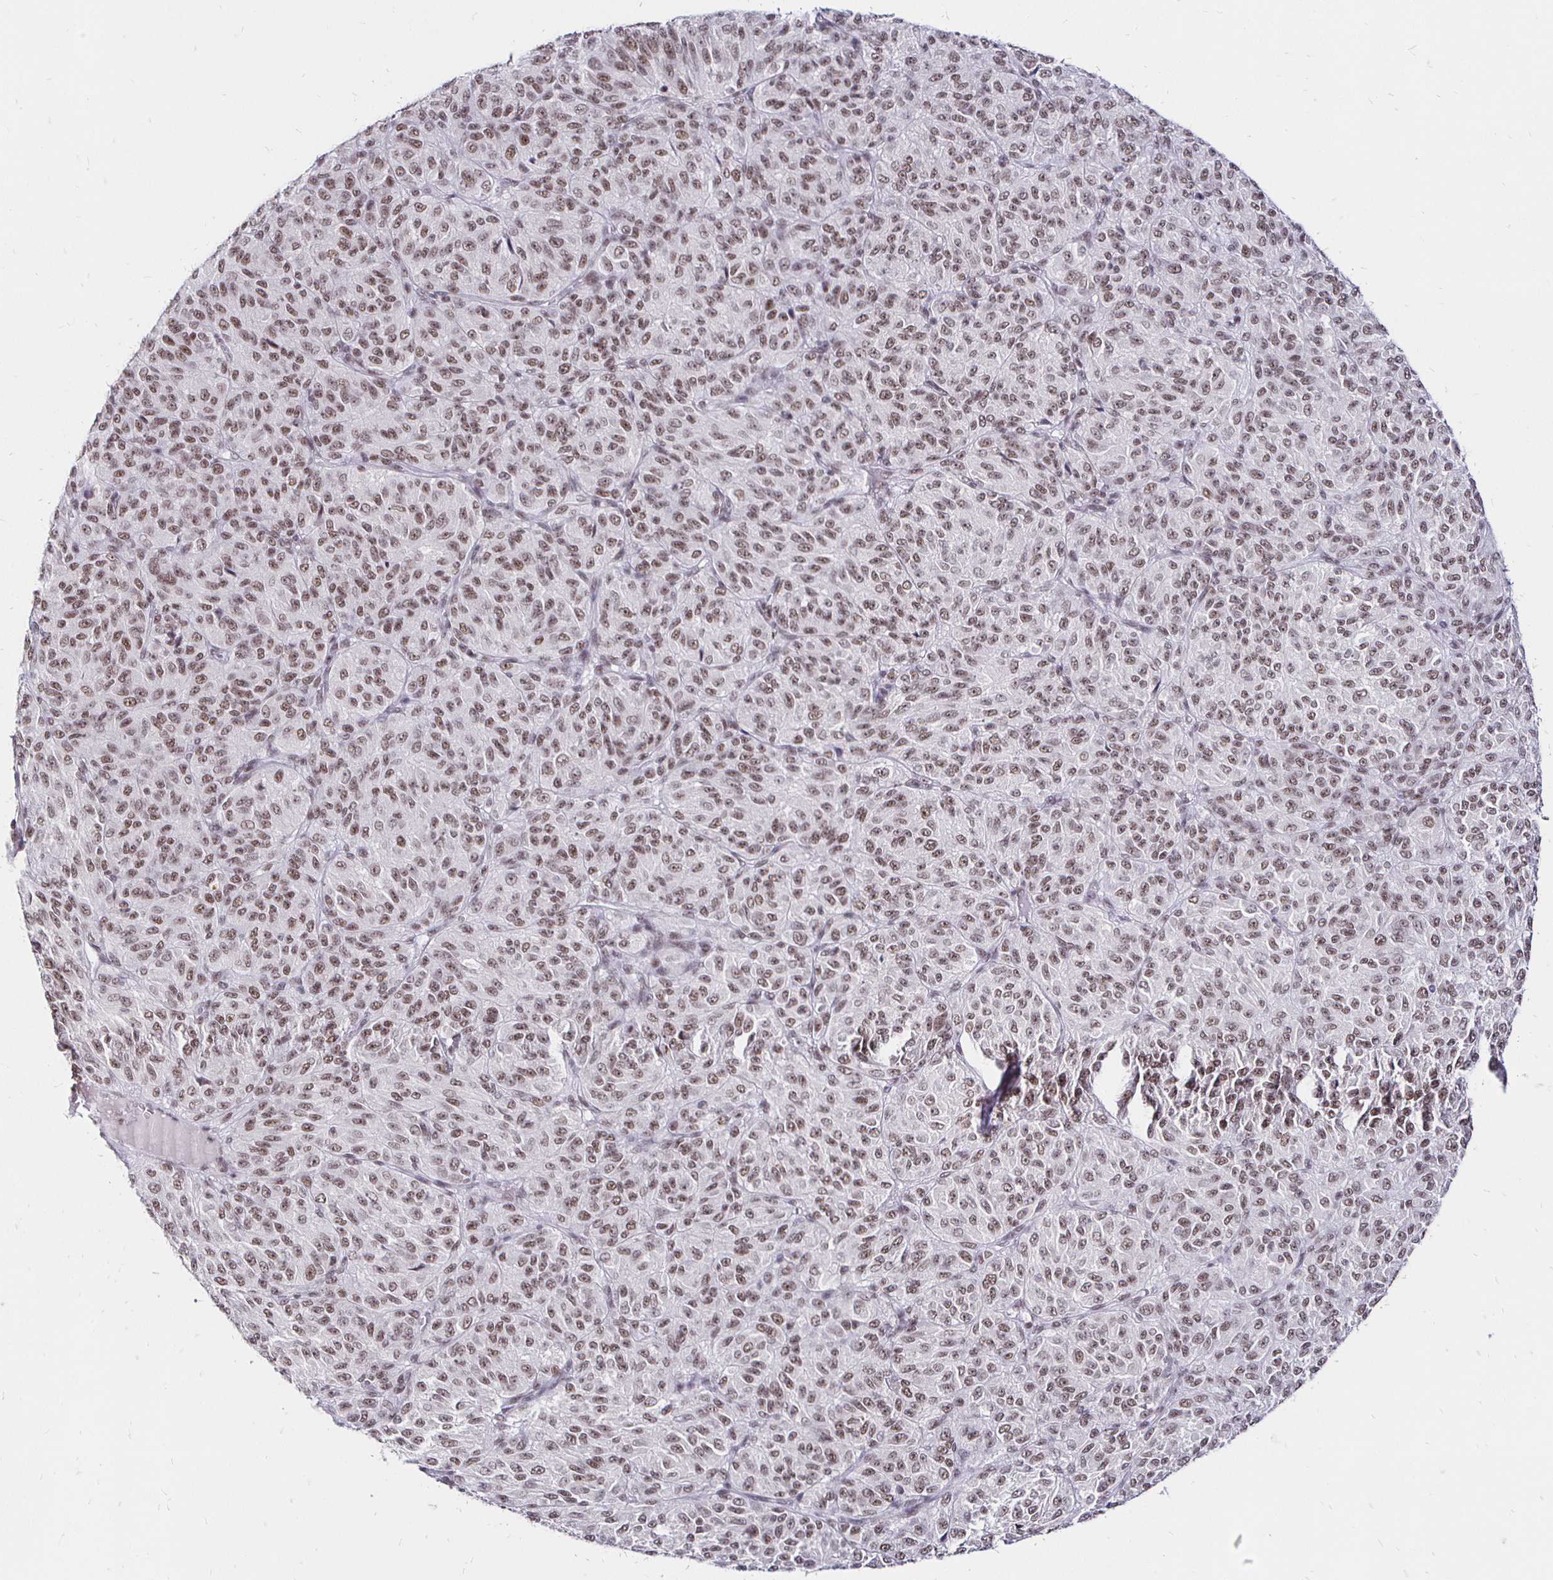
{"staining": {"intensity": "moderate", "quantity": ">75%", "location": "nuclear"}, "tissue": "melanoma", "cell_type": "Tumor cells", "image_type": "cancer", "snomed": [{"axis": "morphology", "description": "Malignant melanoma, Metastatic site"}, {"axis": "topography", "description": "Brain"}], "caption": "High-magnification brightfield microscopy of malignant melanoma (metastatic site) stained with DAB (3,3'-diaminobenzidine) (brown) and counterstained with hematoxylin (blue). tumor cells exhibit moderate nuclear positivity is seen in approximately>75% of cells.", "gene": "SIN3A", "patient": {"sex": "female", "age": 56}}